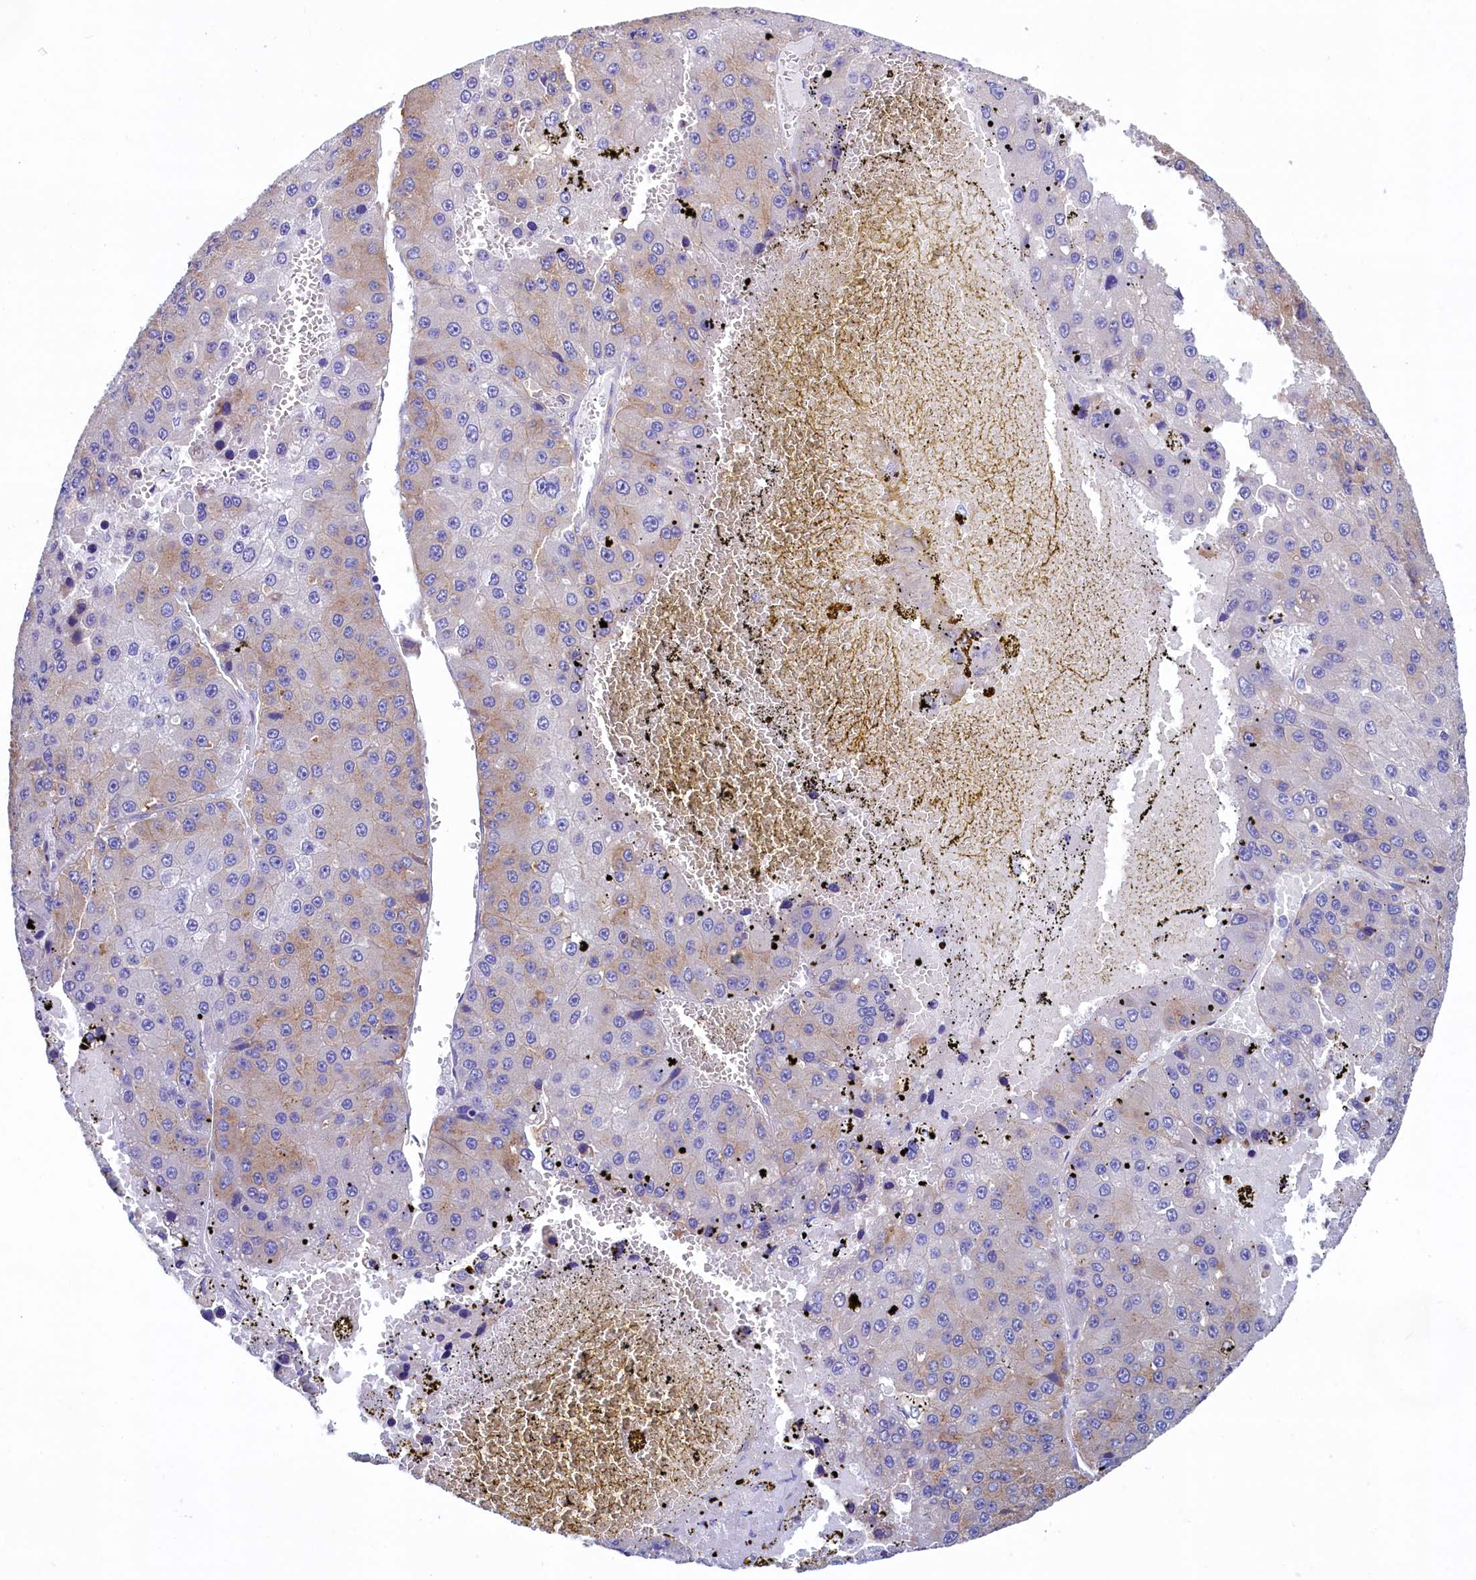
{"staining": {"intensity": "weak", "quantity": "25%-75%", "location": "cytoplasmic/membranous"}, "tissue": "liver cancer", "cell_type": "Tumor cells", "image_type": "cancer", "snomed": [{"axis": "morphology", "description": "Carcinoma, Hepatocellular, NOS"}, {"axis": "topography", "description": "Liver"}], "caption": "High-magnification brightfield microscopy of hepatocellular carcinoma (liver) stained with DAB (3,3'-diaminobenzidine) (brown) and counterstained with hematoxylin (blue). tumor cells exhibit weak cytoplasmic/membranous staining is seen in about25%-75% of cells. (Stains: DAB (3,3'-diaminobenzidine) in brown, nuclei in blue, Microscopy: brightfield microscopy at high magnification).", "gene": "GPR21", "patient": {"sex": "female", "age": 73}}